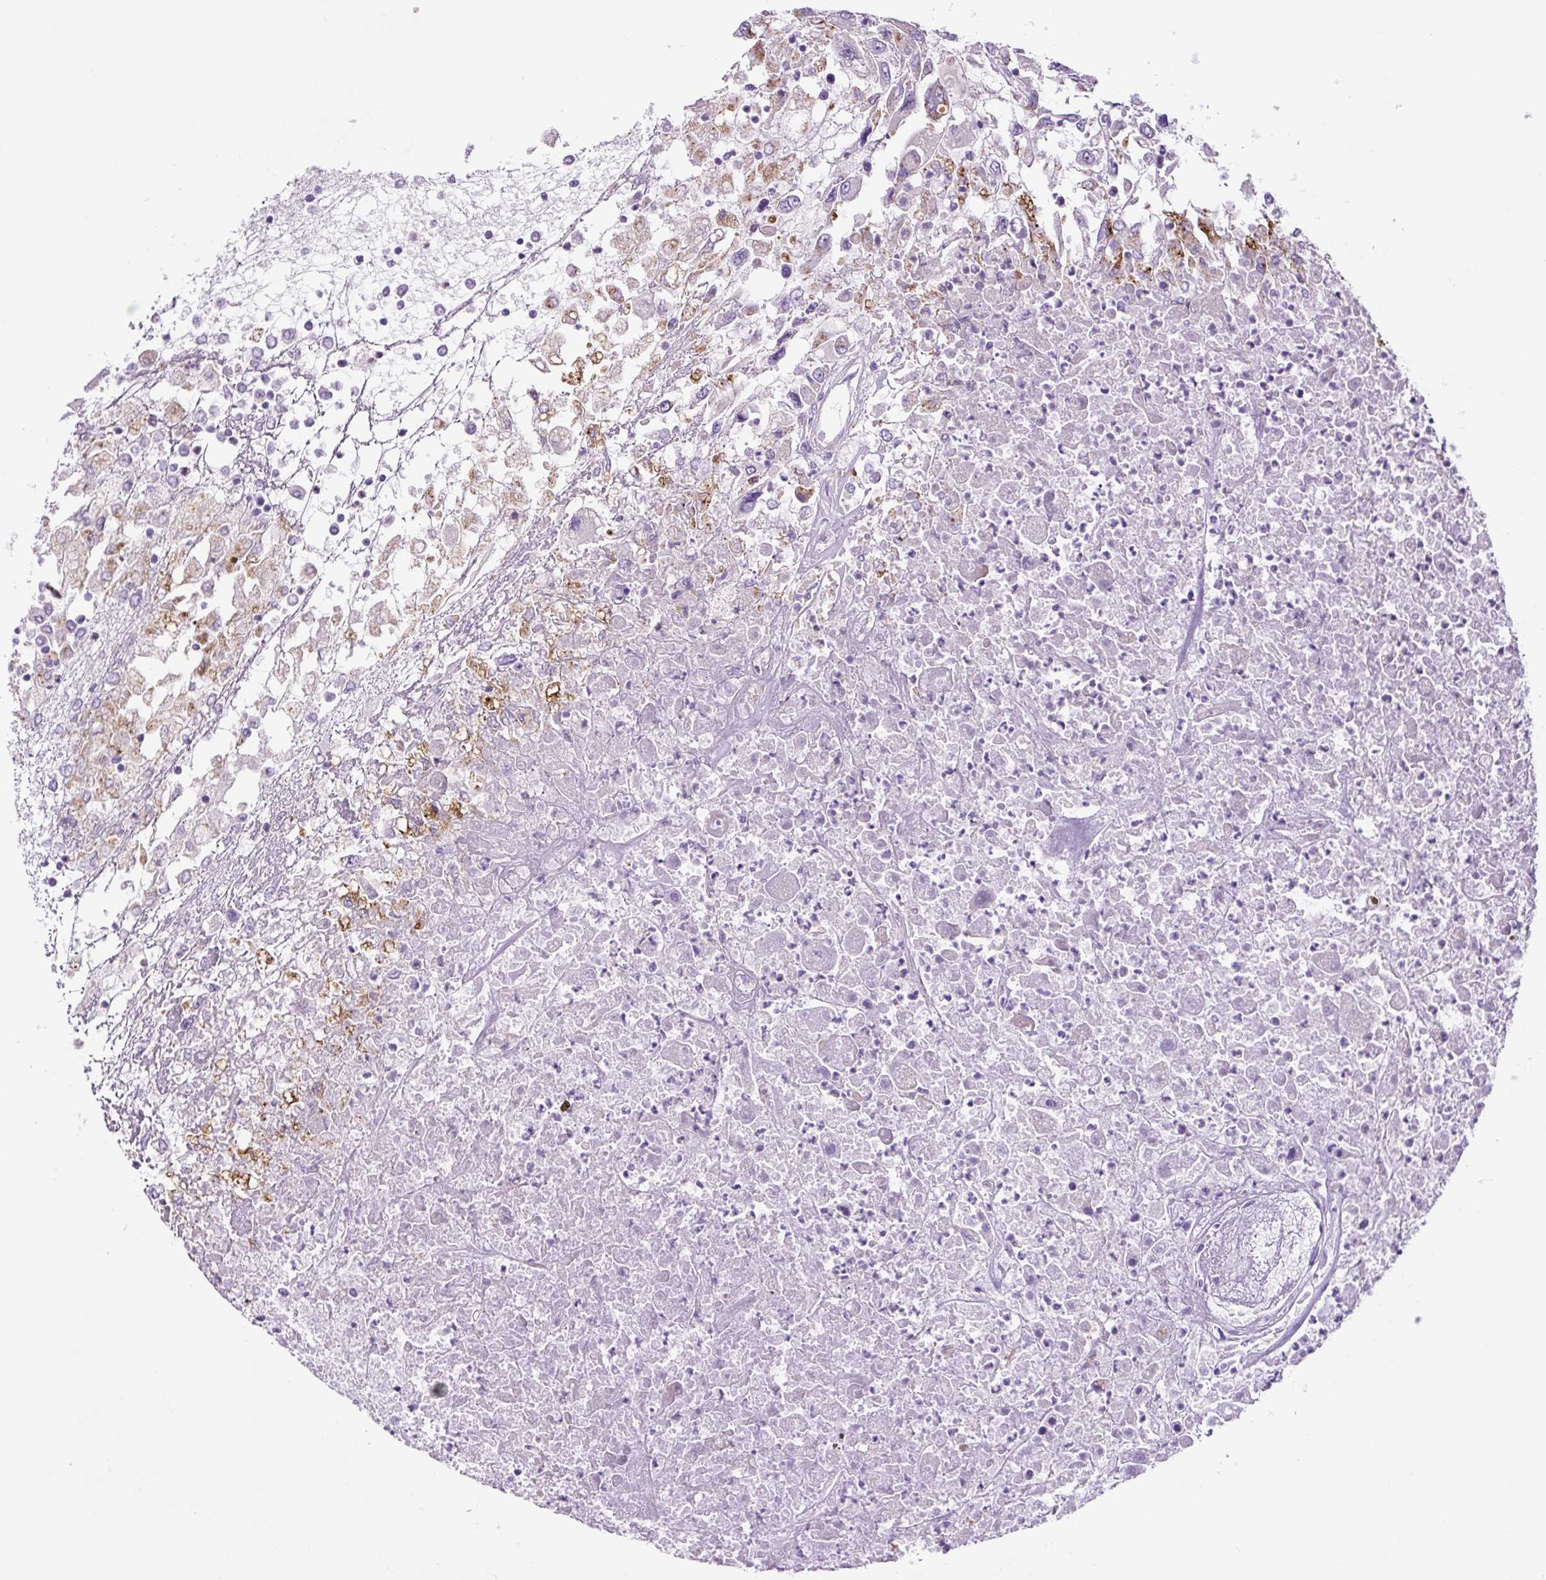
{"staining": {"intensity": "moderate", "quantity": "<25%", "location": "cytoplasmic/membranous"}, "tissue": "renal cancer", "cell_type": "Tumor cells", "image_type": "cancer", "snomed": [{"axis": "morphology", "description": "Adenocarcinoma, NOS"}, {"axis": "topography", "description": "Kidney"}], "caption": "A micrograph of renal cancer stained for a protein reveals moderate cytoplasmic/membranous brown staining in tumor cells.", "gene": "LCN10", "patient": {"sex": "female", "age": 52}}